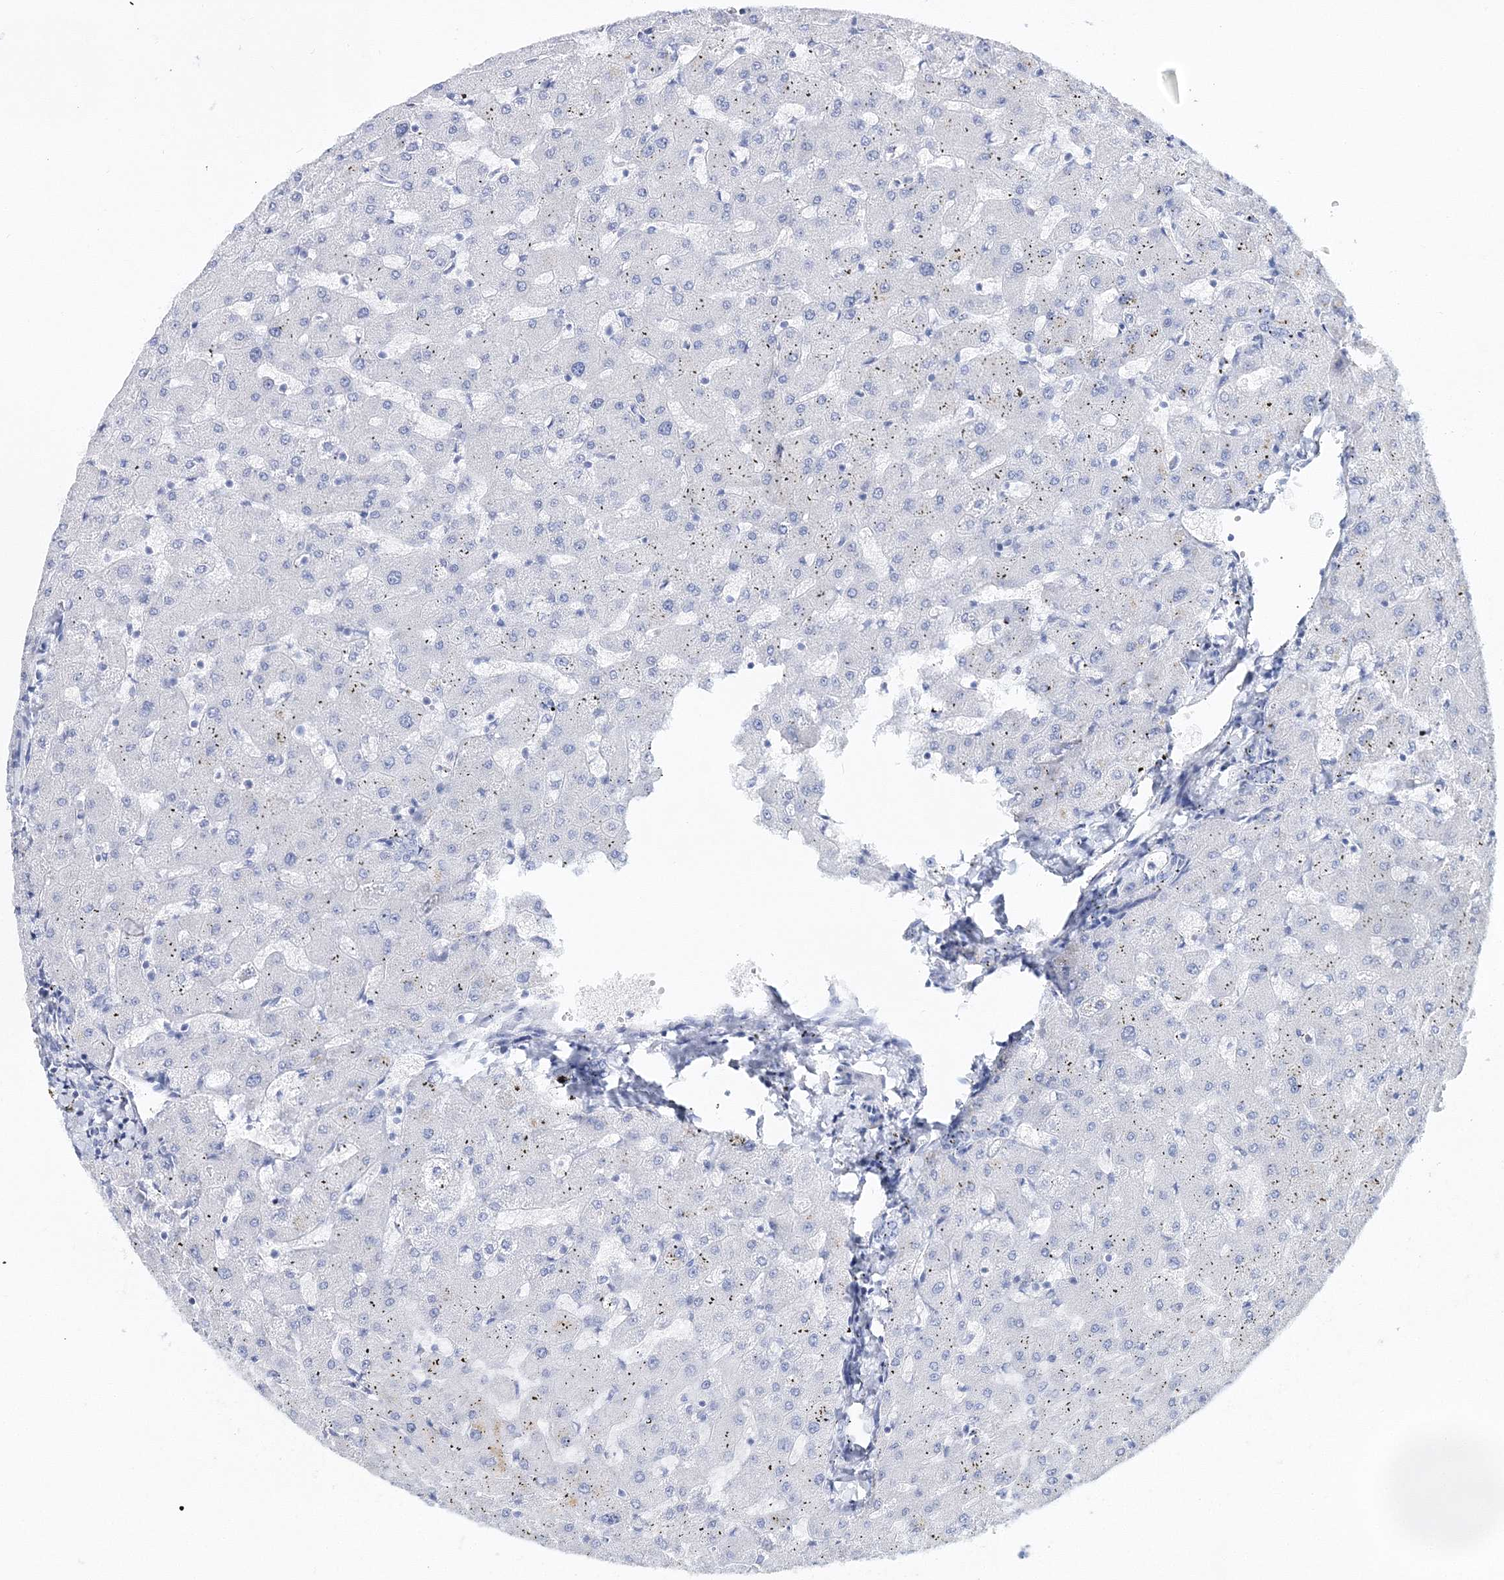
{"staining": {"intensity": "negative", "quantity": "none", "location": "none"}, "tissue": "liver", "cell_type": "Cholangiocytes", "image_type": "normal", "snomed": [{"axis": "morphology", "description": "Normal tissue, NOS"}, {"axis": "topography", "description": "Liver"}], "caption": "The immunohistochemistry photomicrograph has no significant expression in cholangiocytes of liver. Brightfield microscopy of immunohistochemistry (IHC) stained with DAB (brown) and hematoxylin (blue), captured at high magnification.", "gene": "MYOZ2", "patient": {"sex": "female", "age": 63}}